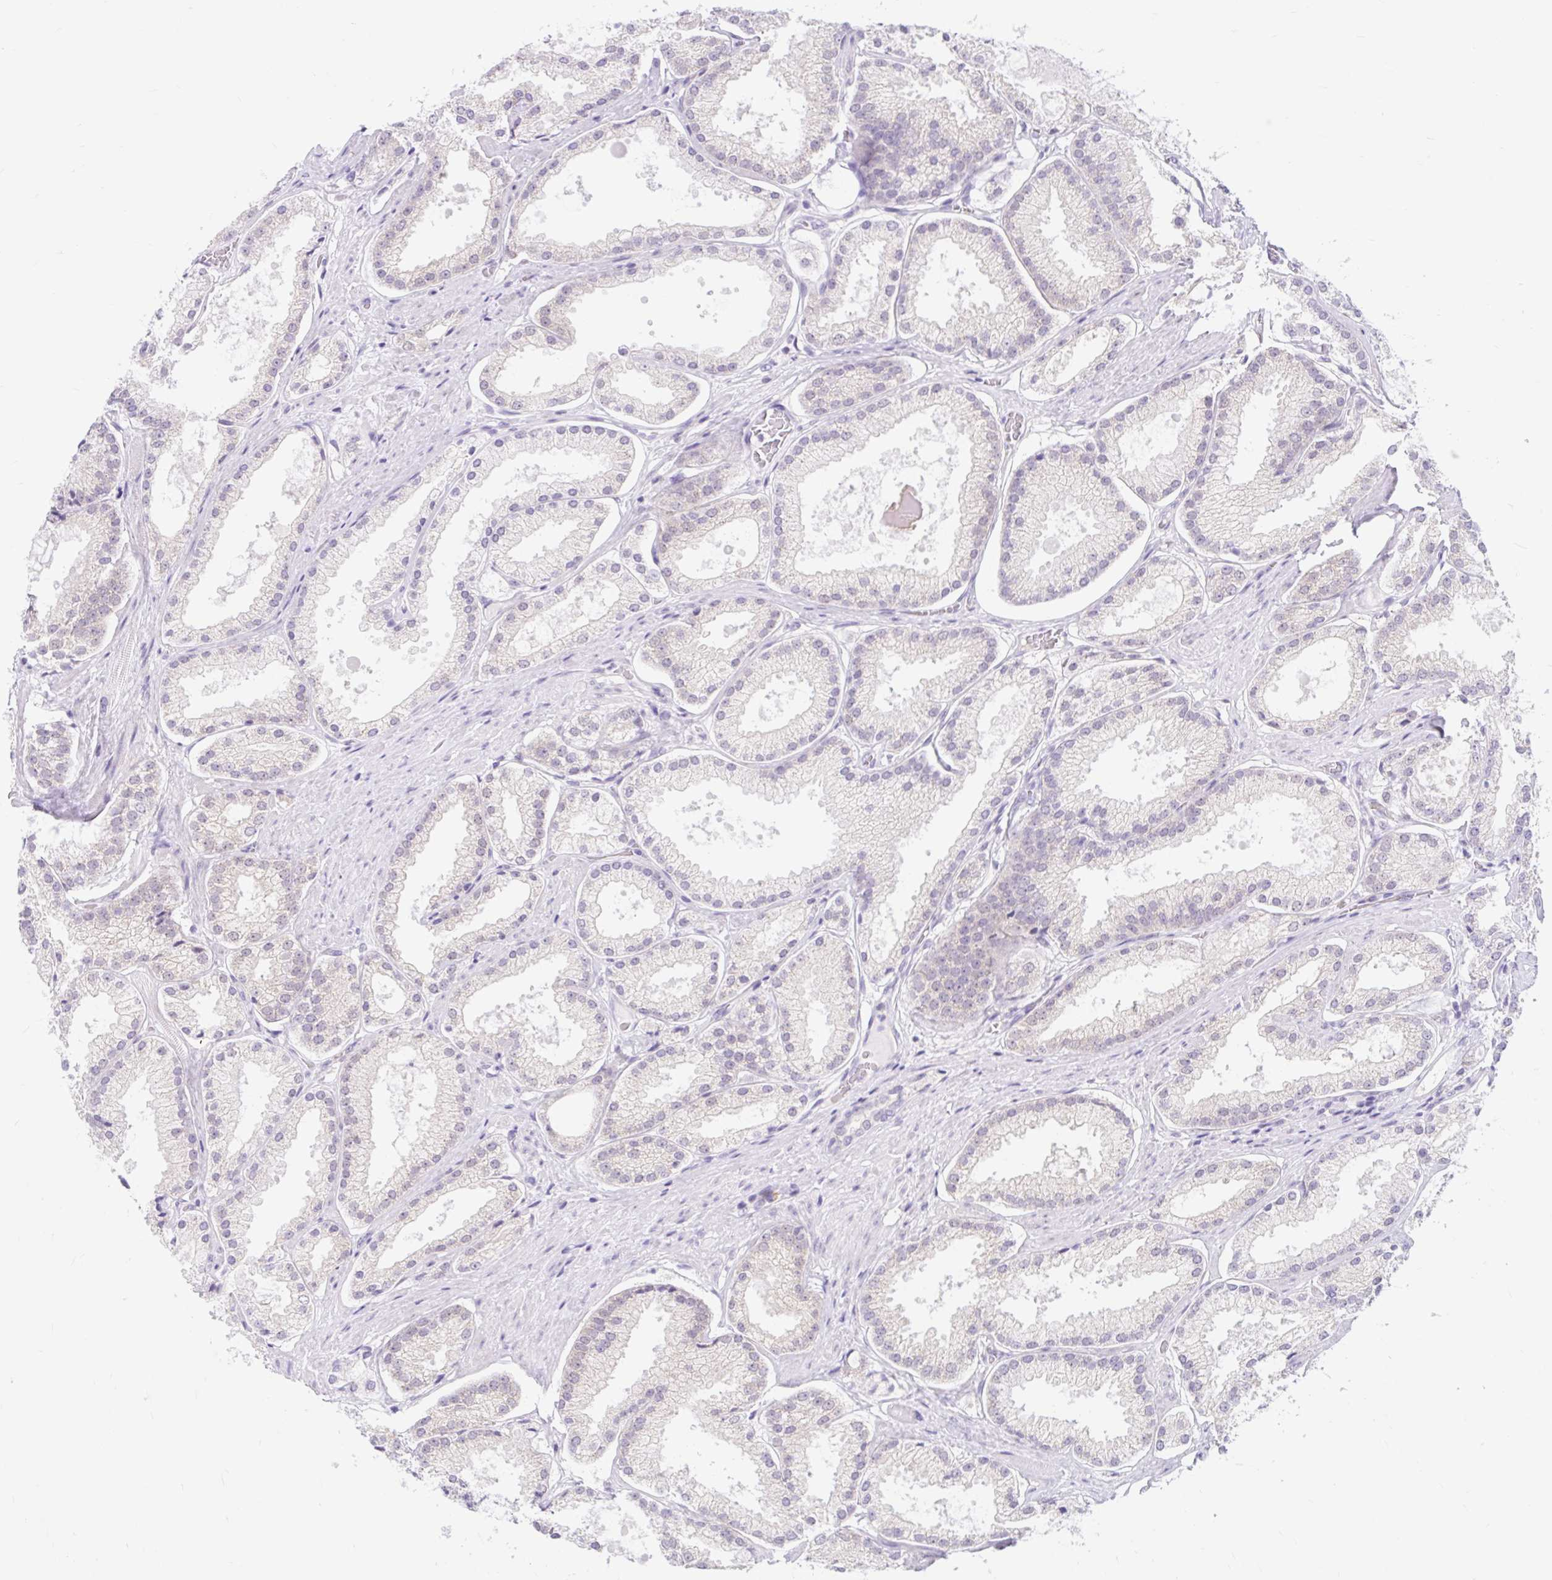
{"staining": {"intensity": "negative", "quantity": "none", "location": "none"}, "tissue": "prostate cancer", "cell_type": "Tumor cells", "image_type": "cancer", "snomed": [{"axis": "morphology", "description": "Adenocarcinoma, High grade"}, {"axis": "topography", "description": "Prostate"}], "caption": "Immunohistochemical staining of prostate cancer (adenocarcinoma (high-grade)) demonstrates no significant staining in tumor cells.", "gene": "ITPK1", "patient": {"sex": "male", "age": 68}}